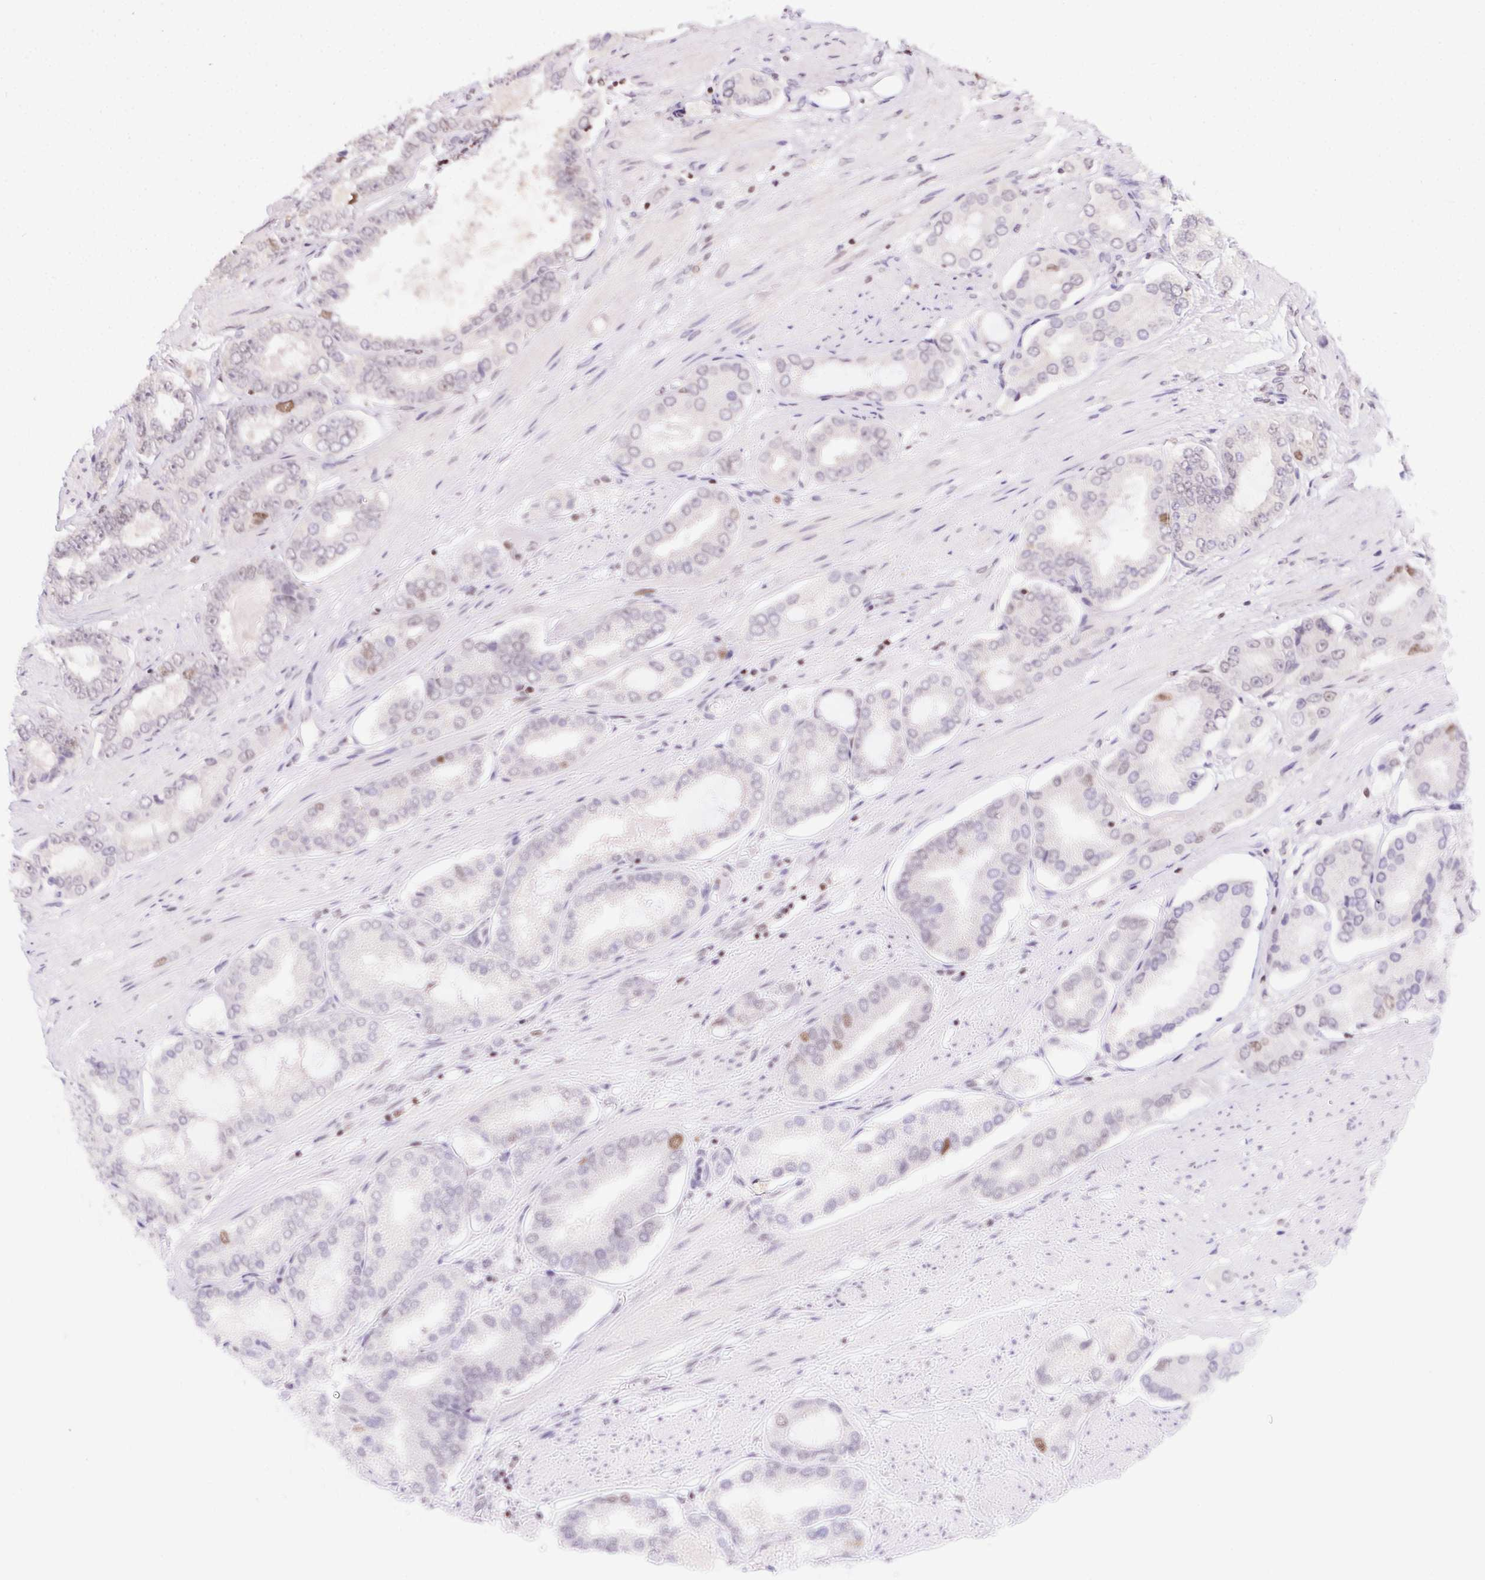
{"staining": {"intensity": "moderate", "quantity": "<25%", "location": "cytoplasmic/membranous,nuclear"}, "tissue": "prostate cancer", "cell_type": "Tumor cells", "image_type": "cancer", "snomed": [{"axis": "morphology", "description": "Adenocarcinoma, High grade"}, {"axis": "topography", "description": "Prostate"}], "caption": "A low amount of moderate cytoplasmic/membranous and nuclear staining is appreciated in about <25% of tumor cells in adenocarcinoma (high-grade) (prostate) tissue.", "gene": "POLD3", "patient": {"sex": "male", "age": 63}}